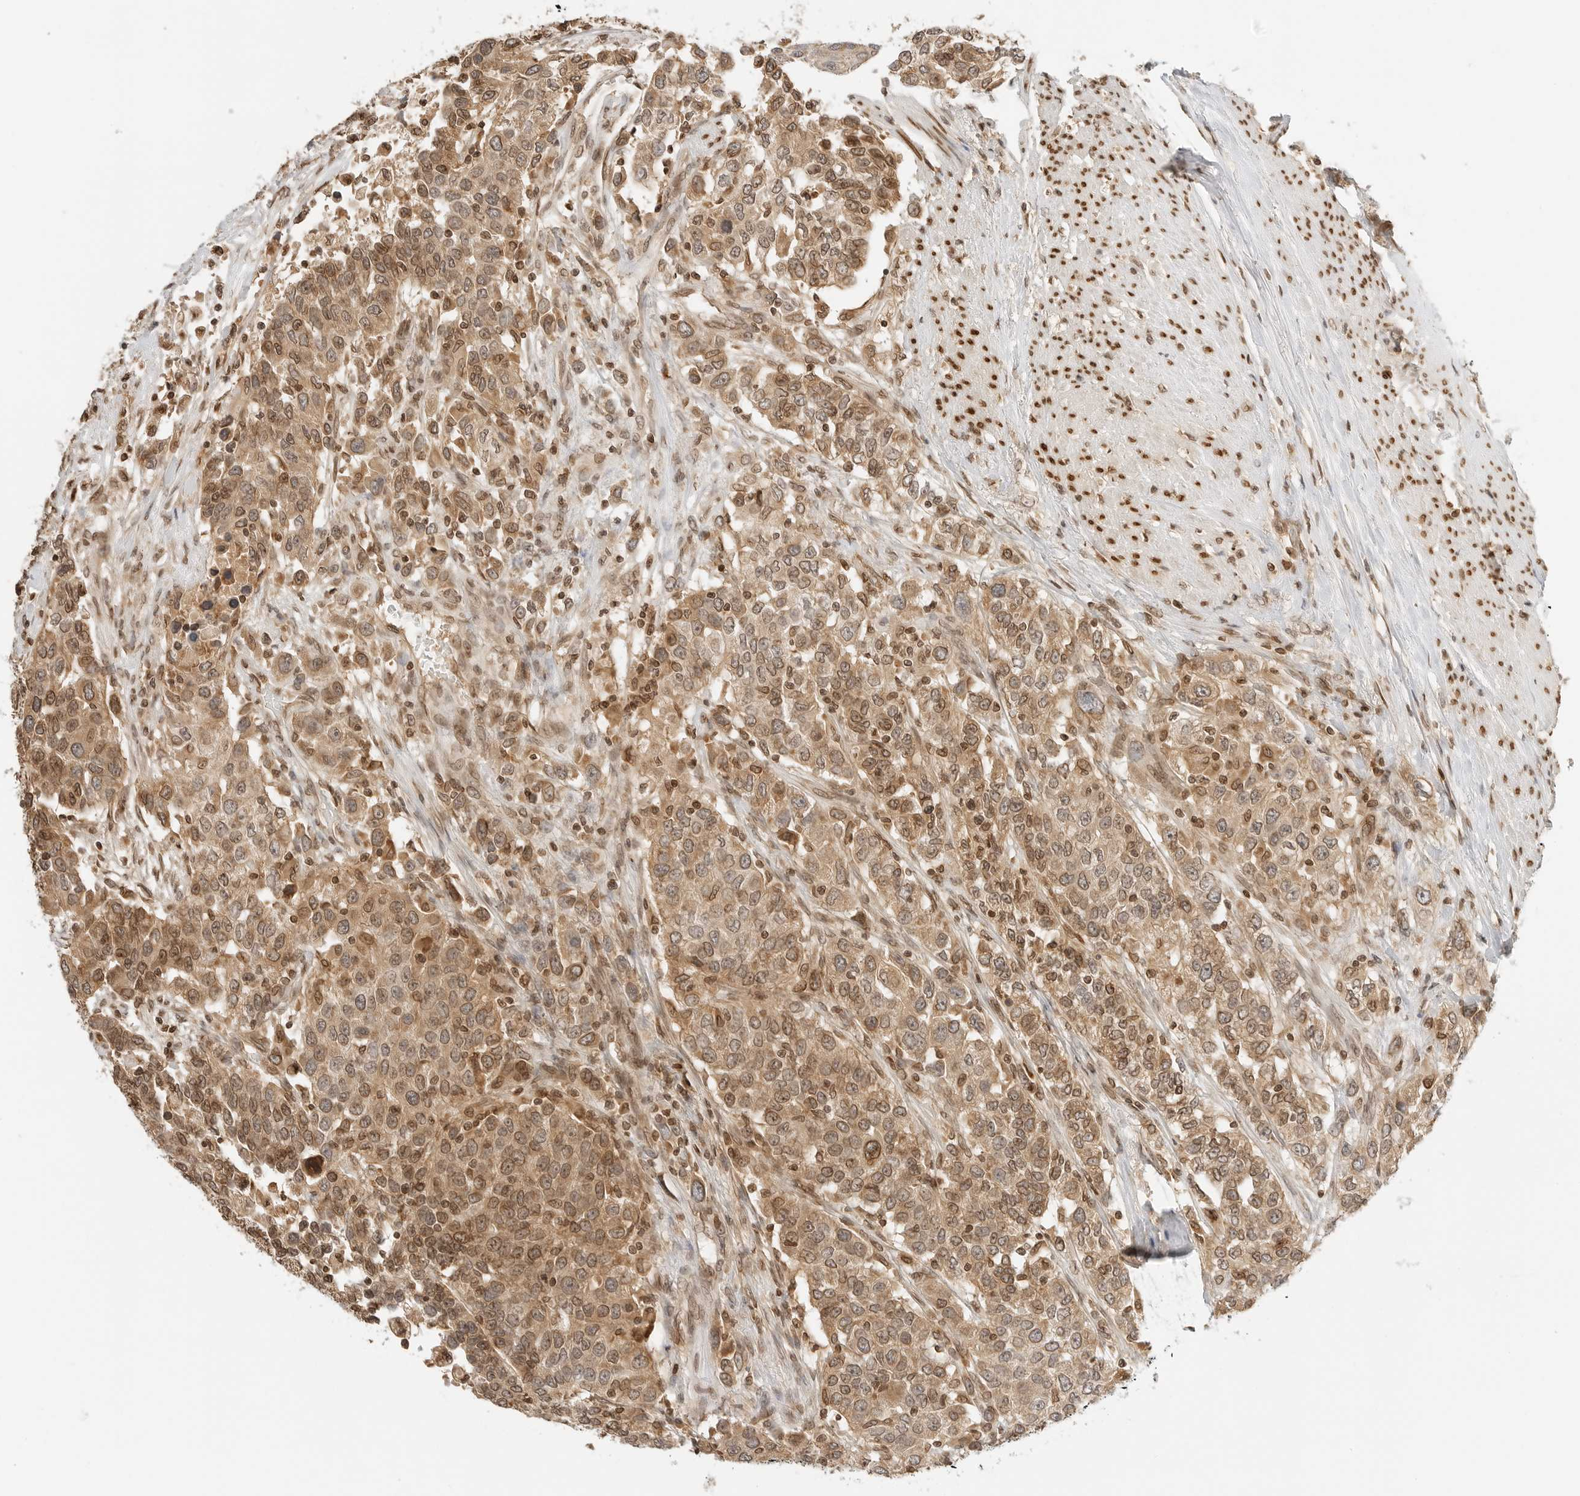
{"staining": {"intensity": "moderate", "quantity": ">75%", "location": "cytoplasmic/membranous,nuclear"}, "tissue": "urothelial cancer", "cell_type": "Tumor cells", "image_type": "cancer", "snomed": [{"axis": "morphology", "description": "Urothelial carcinoma, High grade"}, {"axis": "topography", "description": "Urinary bladder"}], "caption": "A brown stain shows moderate cytoplasmic/membranous and nuclear positivity of a protein in human urothelial cancer tumor cells. The protein of interest is shown in brown color, while the nuclei are stained blue.", "gene": "POLH", "patient": {"sex": "female", "age": 80}}